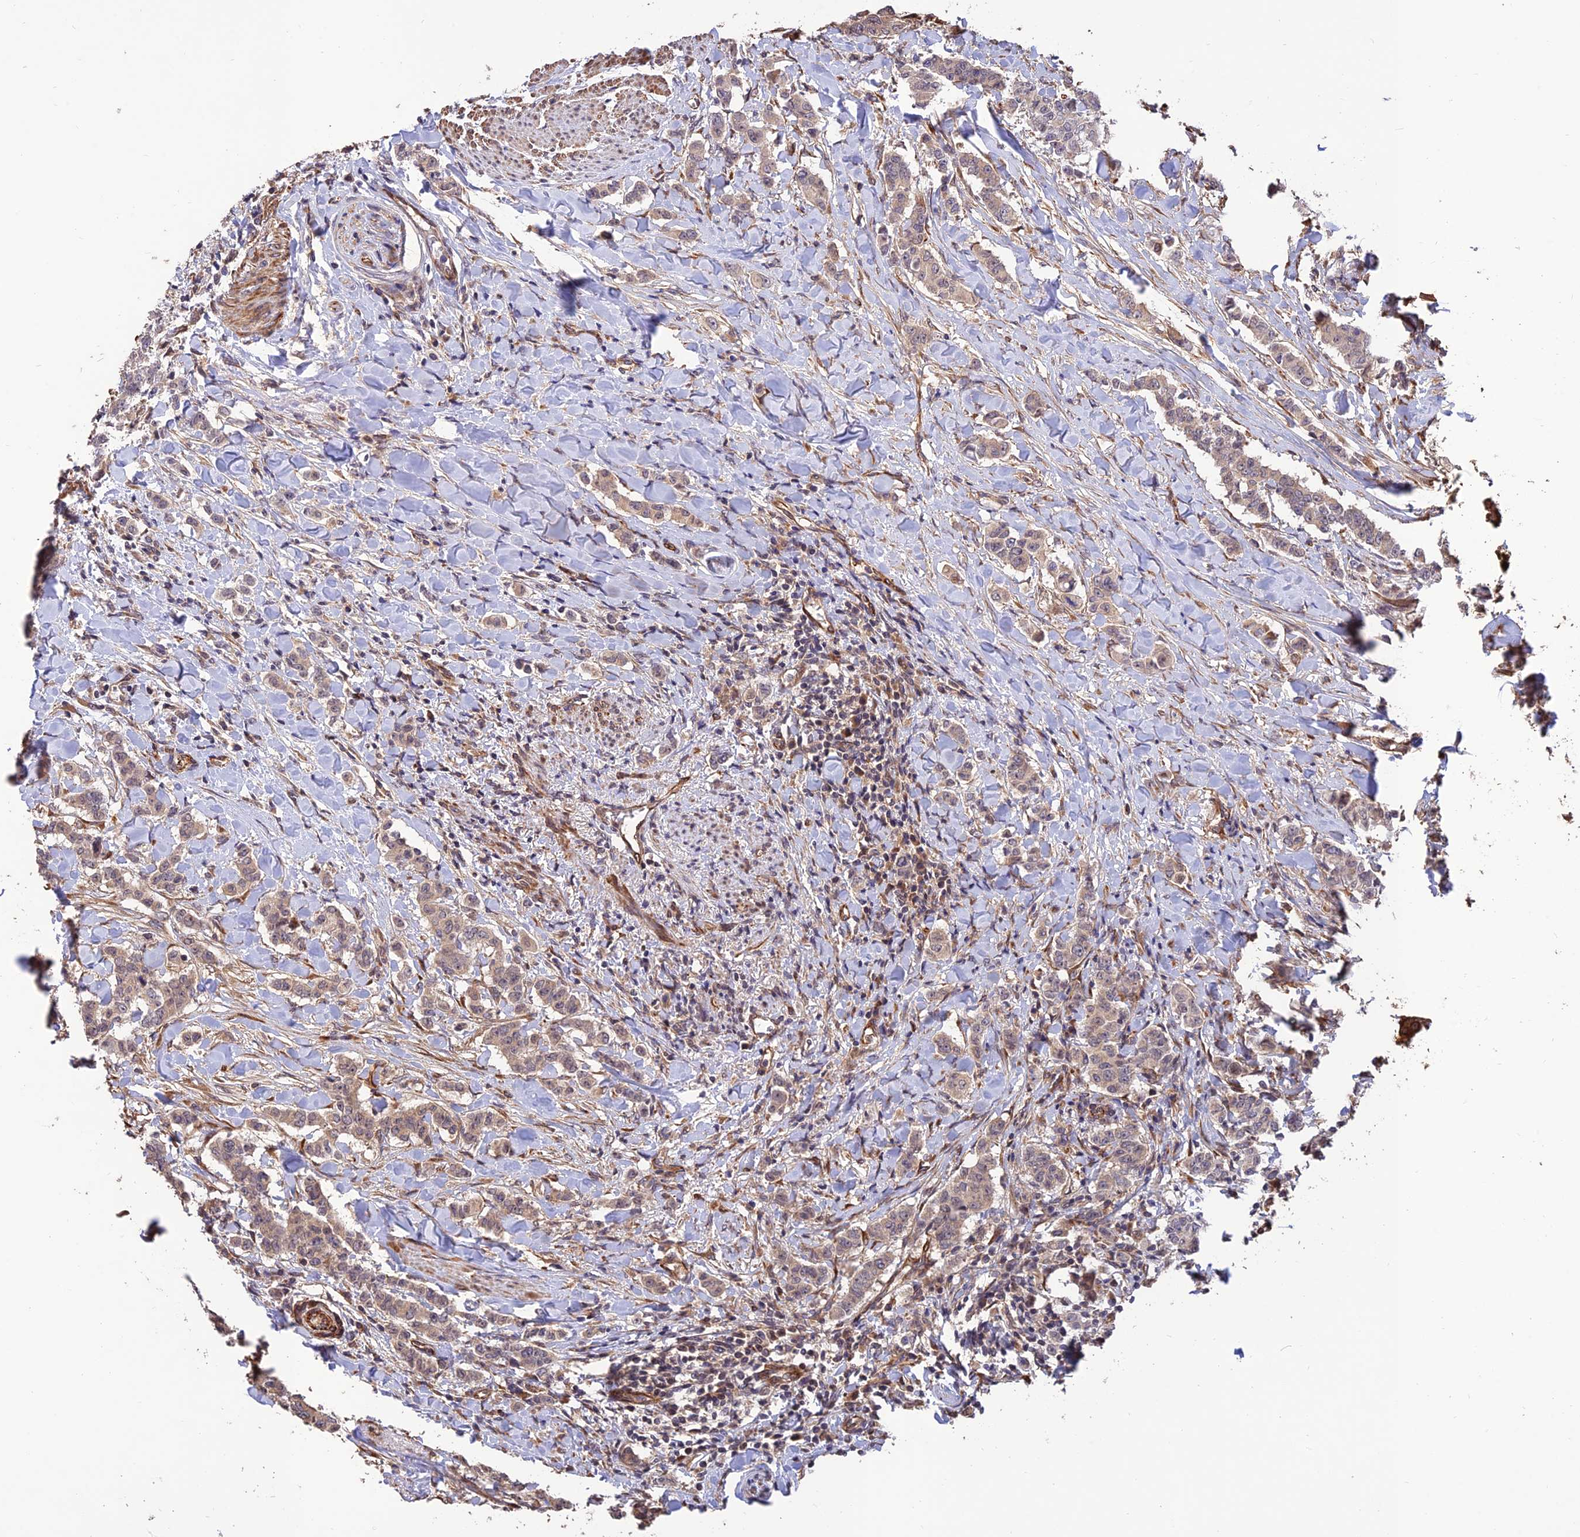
{"staining": {"intensity": "weak", "quantity": "25%-75%", "location": "cytoplasmic/membranous"}, "tissue": "breast cancer", "cell_type": "Tumor cells", "image_type": "cancer", "snomed": [{"axis": "morphology", "description": "Duct carcinoma"}, {"axis": "topography", "description": "Breast"}], "caption": "Protein positivity by IHC reveals weak cytoplasmic/membranous expression in approximately 25%-75% of tumor cells in breast cancer.", "gene": "CREBL2", "patient": {"sex": "female", "age": 40}}